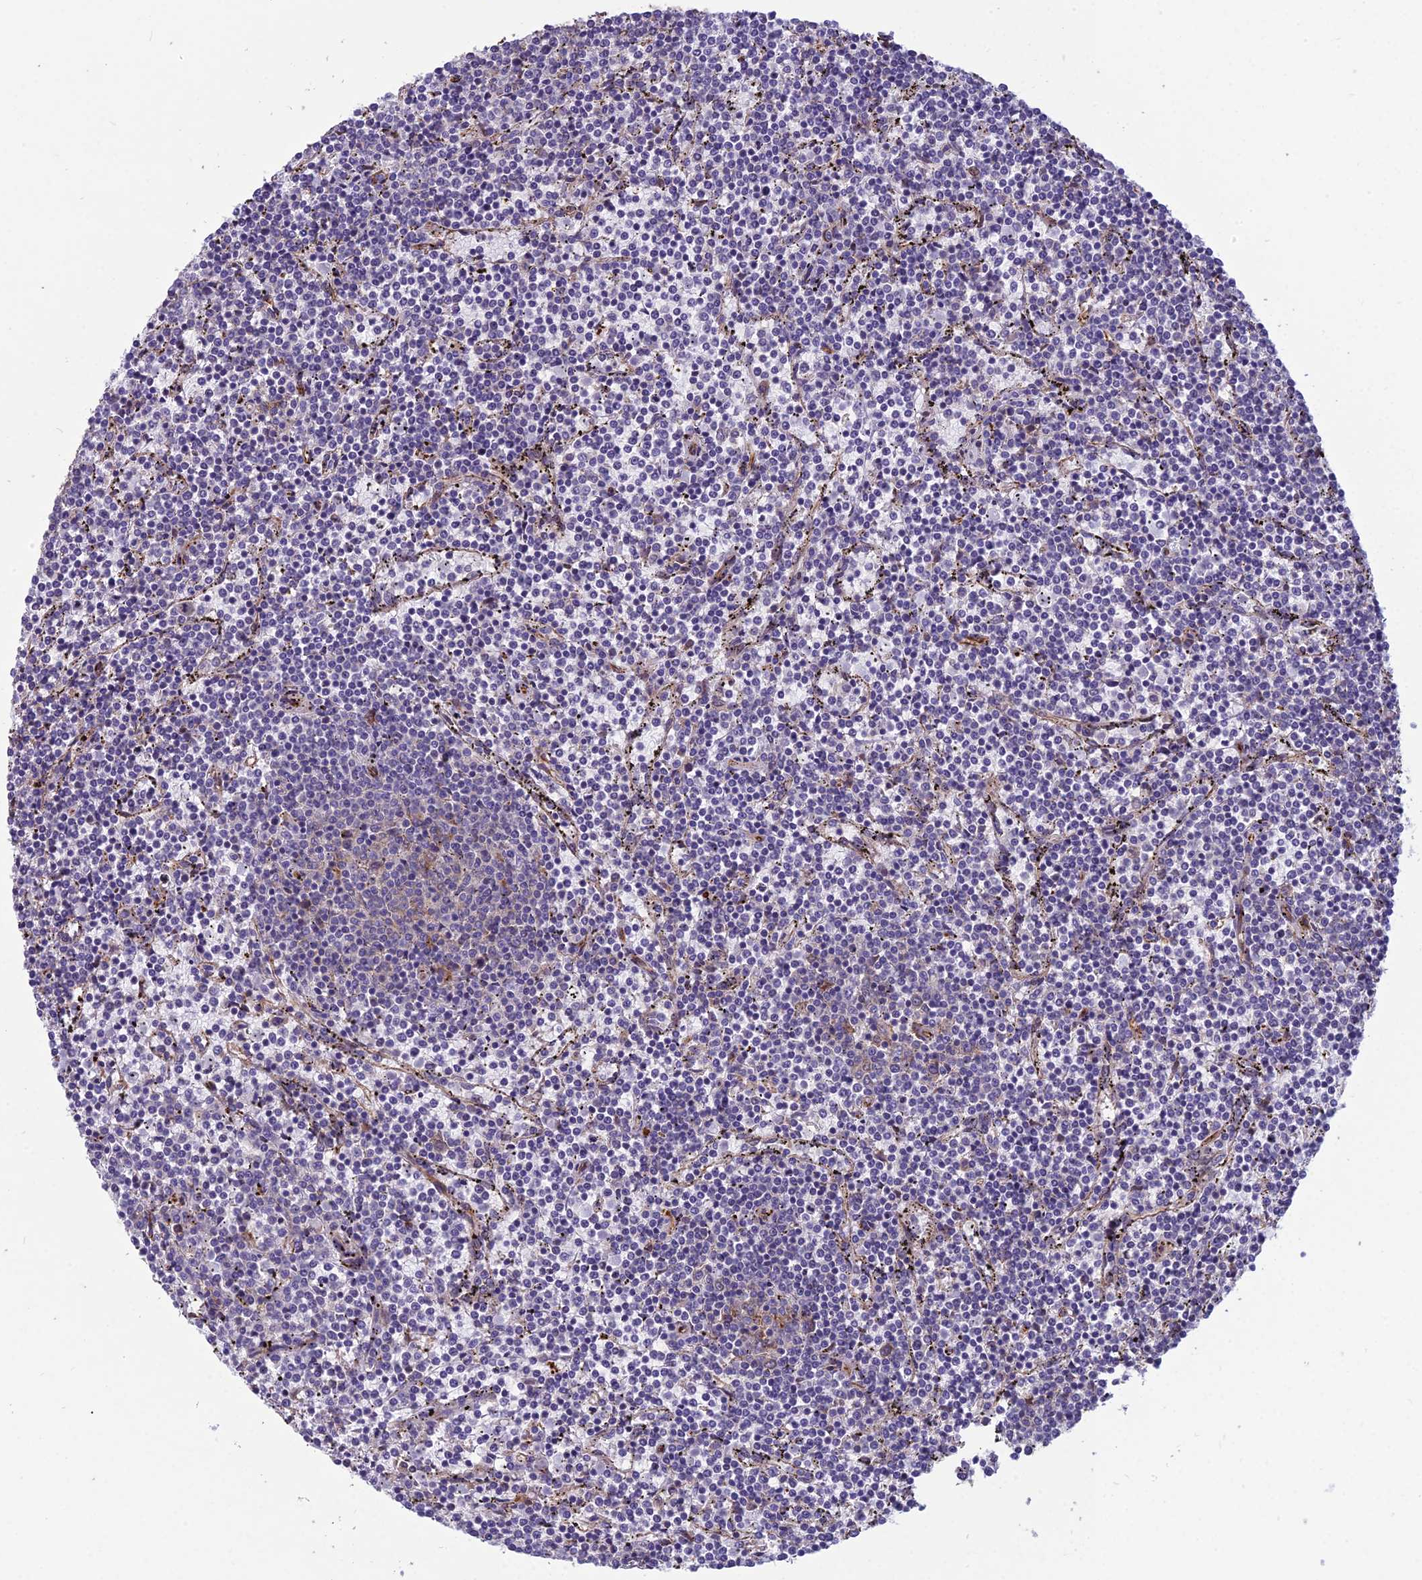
{"staining": {"intensity": "negative", "quantity": "none", "location": "none"}, "tissue": "lymphoma", "cell_type": "Tumor cells", "image_type": "cancer", "snomed": [{"axis": "morphology", "description": "Malignant lymphoma, non-Hodgkin's type, Low grade"}, {"axis": "topography", "description": "Spleen"}], "caption": "Malignant lymphoma, non-Hodgkin's type (low-grade) was stained to show a protein in brown. There is no significant staining in tumor cells.", "gene": "SPDL1", "patient": {"sex": "female", "age": 50}}